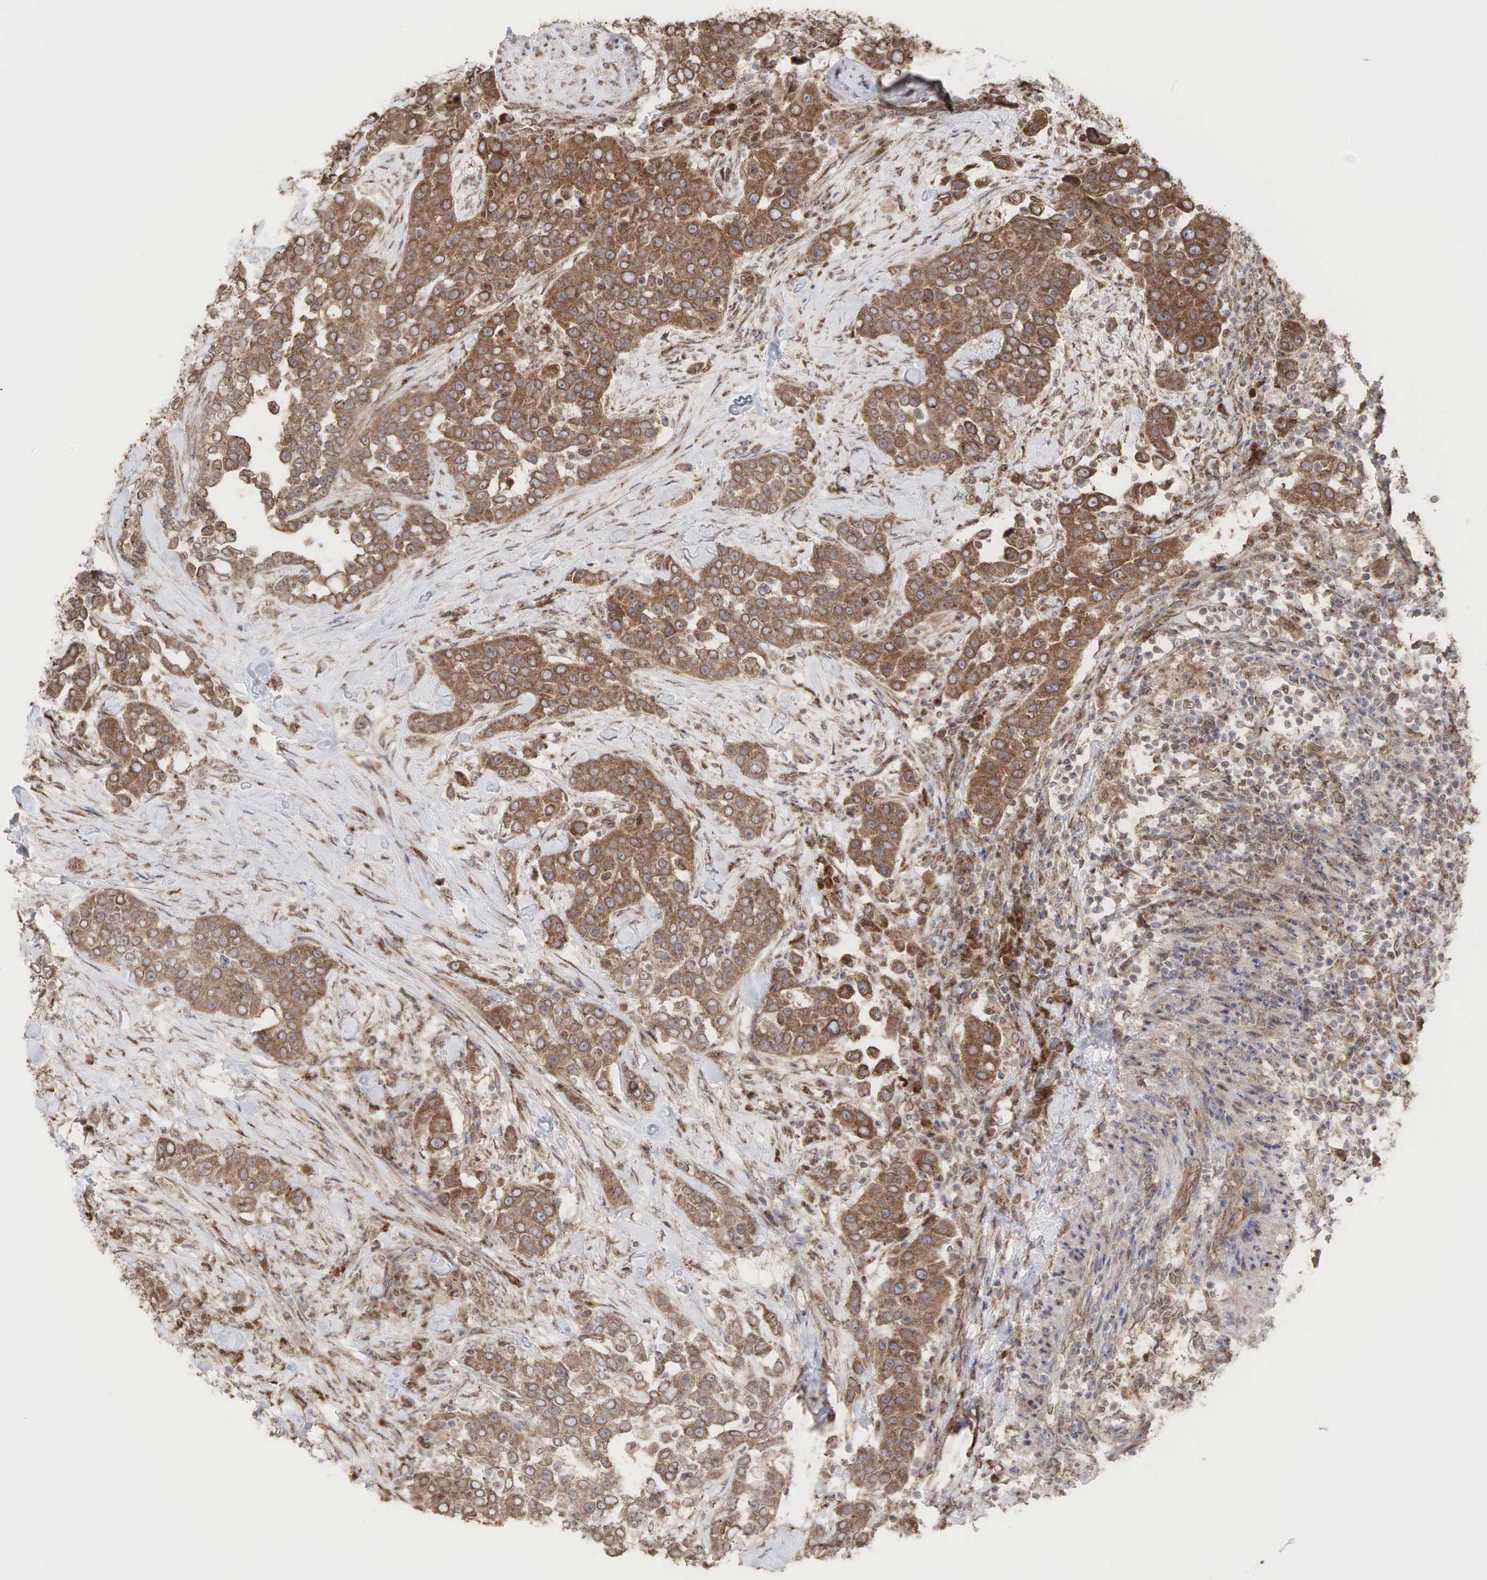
{"staining": {"intensity": "moderate", "quantity": ">75%", "location": "cytoplasmic/membranous,nuclear"}, "tissue": "urothelial cancer", "cell_type": "Tumor cells", "image_type": "cancer", "snomed": [{"axis": "morphology", "description": "Urothelial carcinoma, High grade"}, {"axis": "topography", "description": "Urinary bladder"}], "caption": "High-magnification brightfield microscopy of urothelial cancer stained with DAB (brown) and counterstained with hematoxylin (blue). tumor cells exhibit moderate cytoplasmic/membranous and nuclear expression is identified in approximately>75% of cells.", "gene": "PABPC5", "patient": {"sex": "female", "age": 80}}